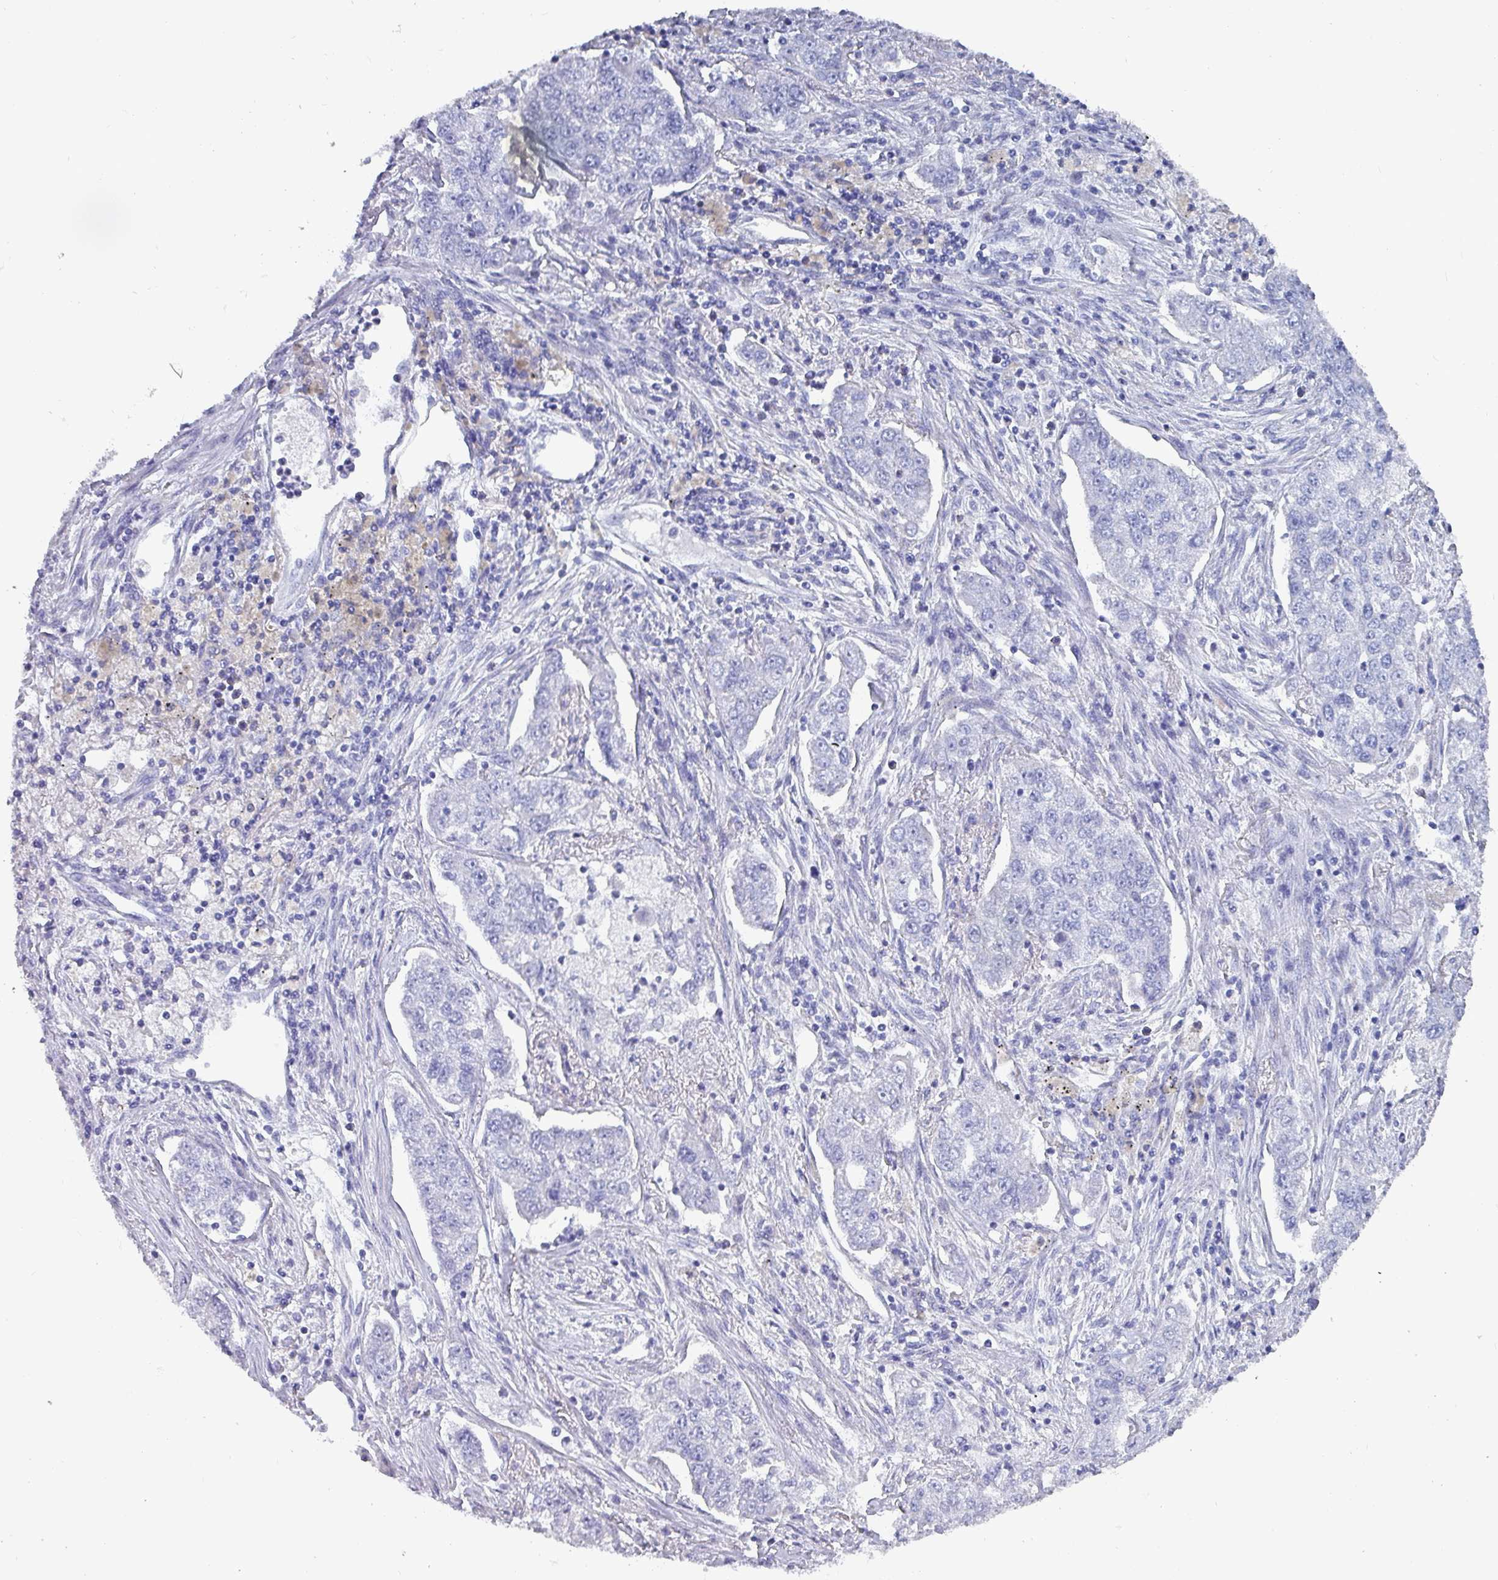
{"staining": {"intensity": "negative", "quantity": "none", "location": "none"}, "tissue": "lung cancer", "cell_type": "Tumor cells", "image_type": "cancer", "snomed": [{"axis": "morphology", "description": "Adenocarcinoma, NOS"}, {"axis": "topography", "description": "Lung"}], "caption": "A high-resolution histopathology image shows immunohistochemistry staining of adenocarcinoma (lung), which demonstrates no significant positivity in tumor cells. (Stains: DAB (3,3'-diaminobenzidine) IHC with hematoxylin counter stain, Microscopy: brightfield microscopy at high magnification).", "gene": "INS-IGF2", "patient": {"sex": "male", "age": 49}}